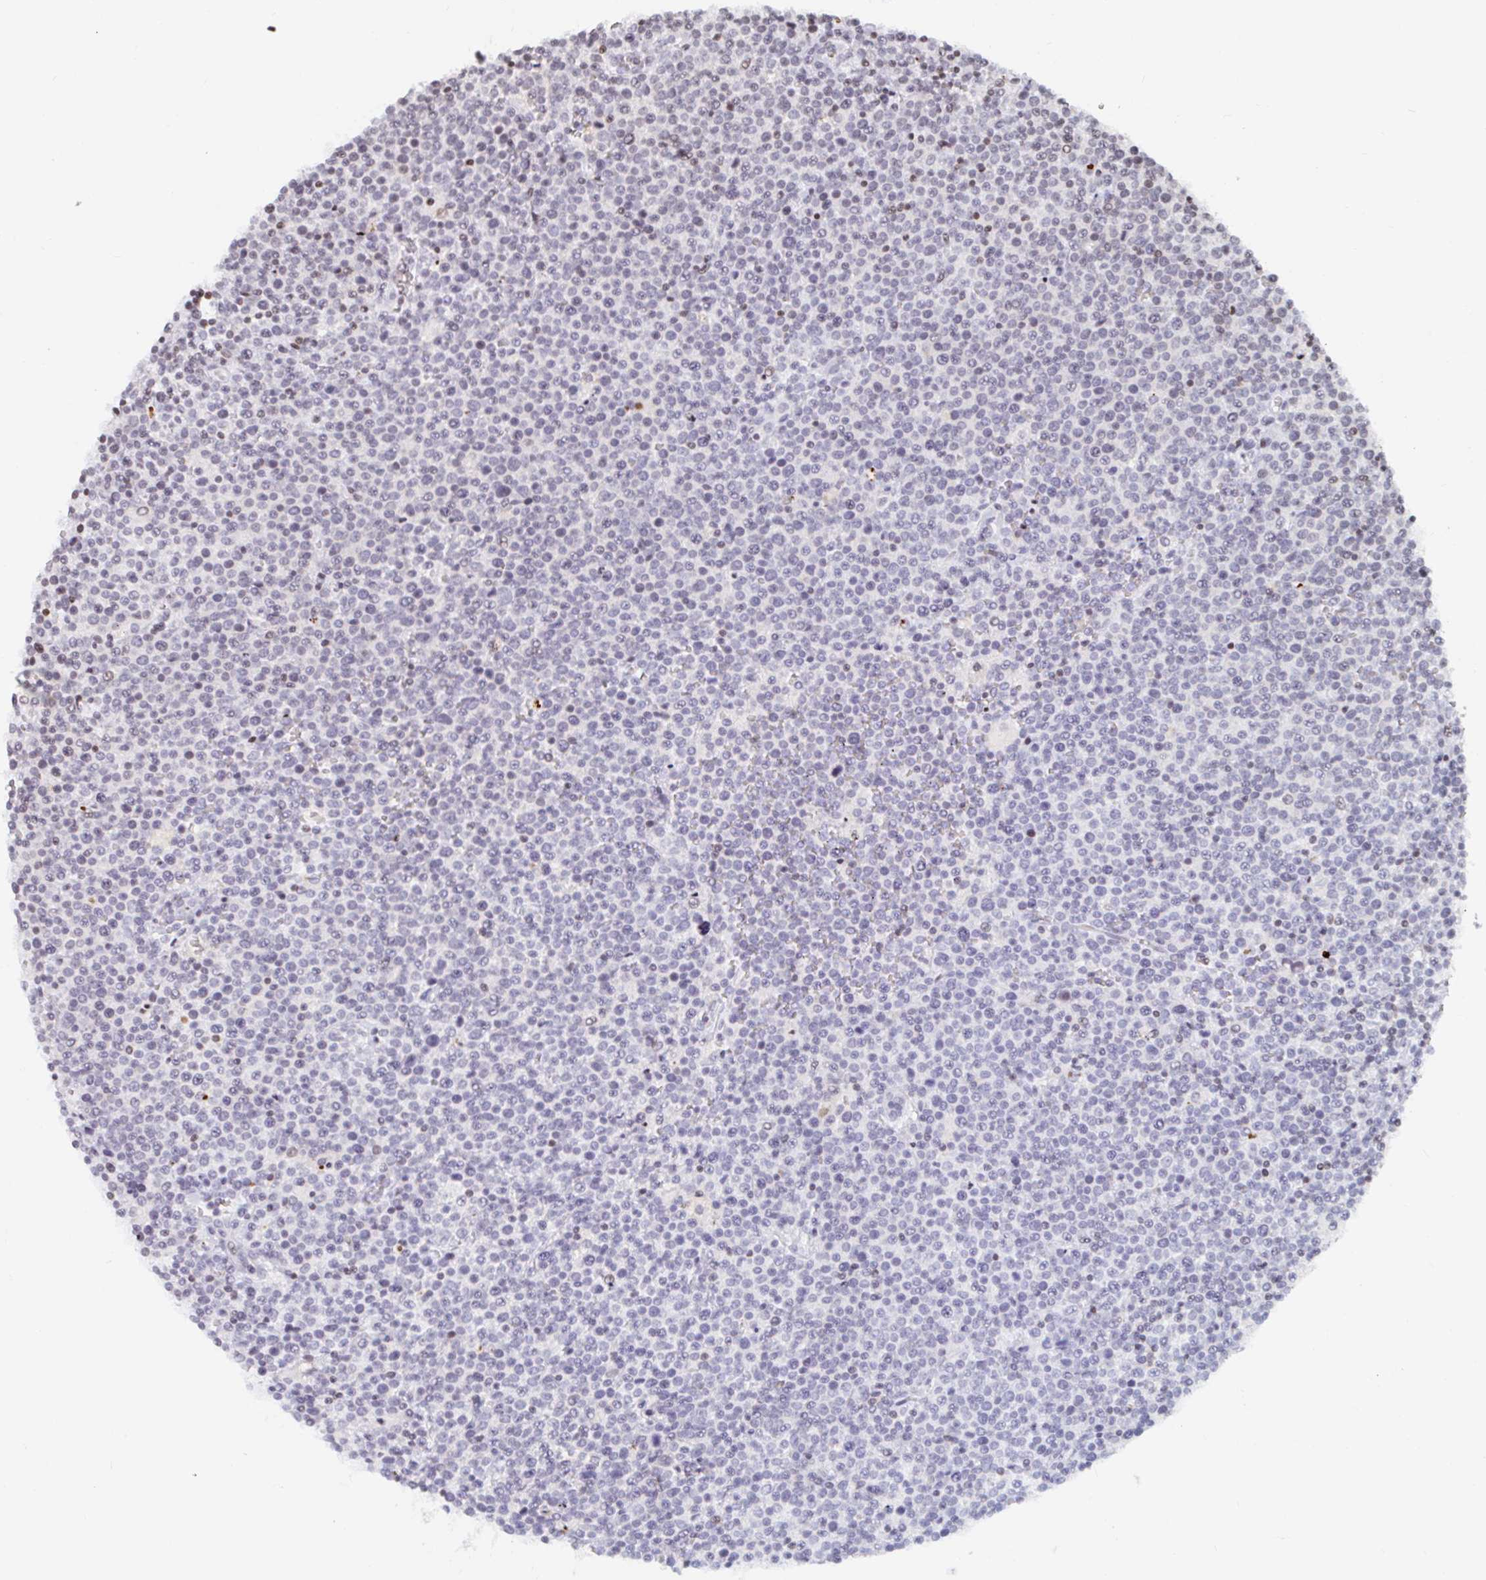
{"staining": {"intensity": "negative", "quantity": "none", "location": "none"}, "tissue": "lymphoma", "cell_type": "Tumor cells", "image_type": "cancer", "snomed": [{"axis": "morphology", "description": "Malignant lymphoma, non-Hodgkin's type, High grade"}, {"axis": "topography", "description": "Lymph node"}], "caption": "Immunohistochemistry (IHC) image of human lymphoma stained for a protein (brown), which shows no positivity in tumor cells.", "gene": "HOXC10", "patient": {"sex": "male", "age": 61}}